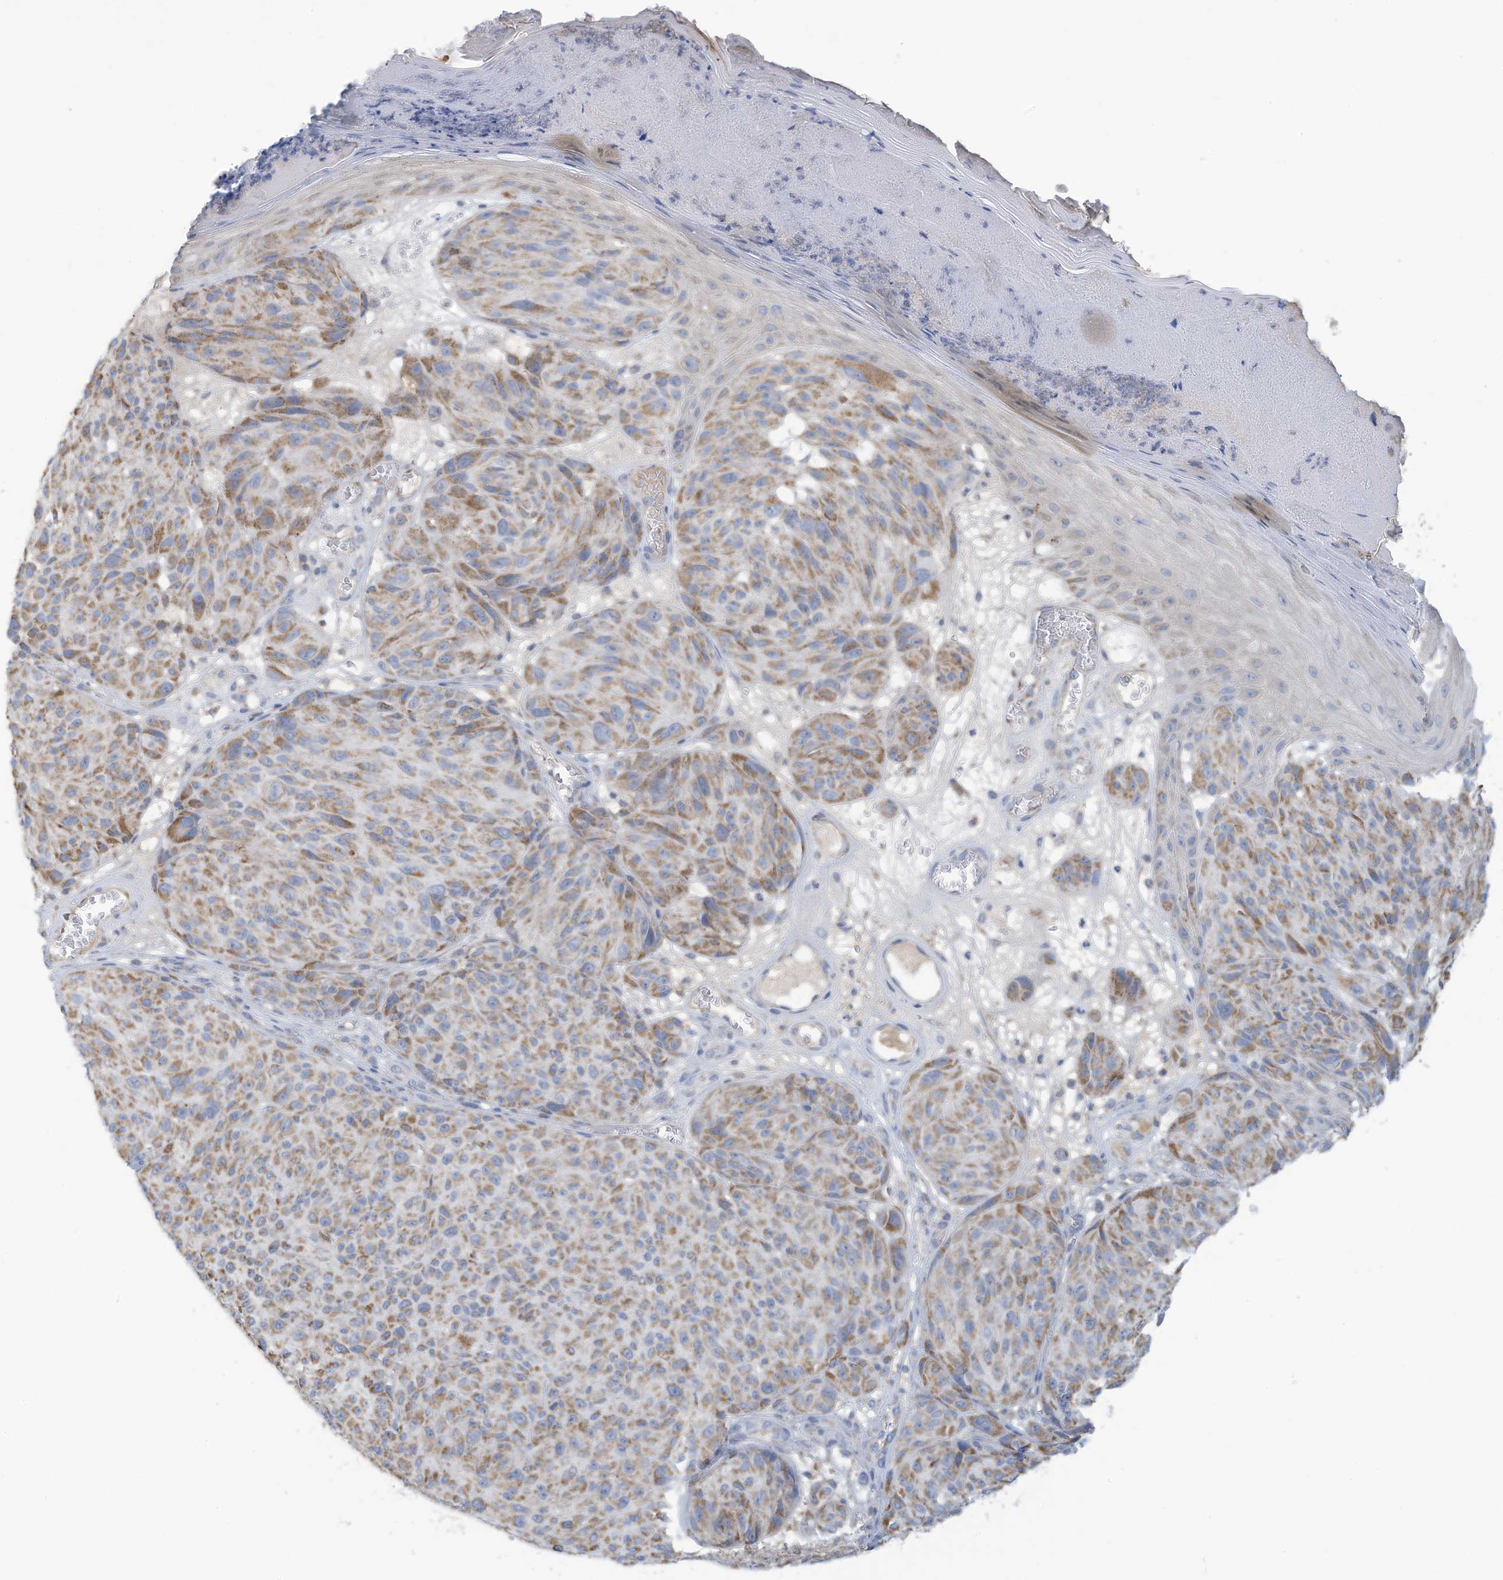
{"staining": {"intensity": "moderate", "quantity": "25%-75%", "location": "cytoplasmic/membranous"}, "tissue": "melanoma", "cell_type": "Tumor cells", "image_type": "cancer", "snomed": [{"axis": "morphology", "description": "Malignant melanoma, NOS"}, {"axis": "topography", "description": "Skin"}], "caption": "A high-resolution image shows immunohistochemistry (IHC) staining of melanoma, which demonstrates moderate cytoplasmic/membranous staining in about 25%-75% of tumor cells.", "gene": "NLN", "patient": {"sex": "male", "age": 83}}